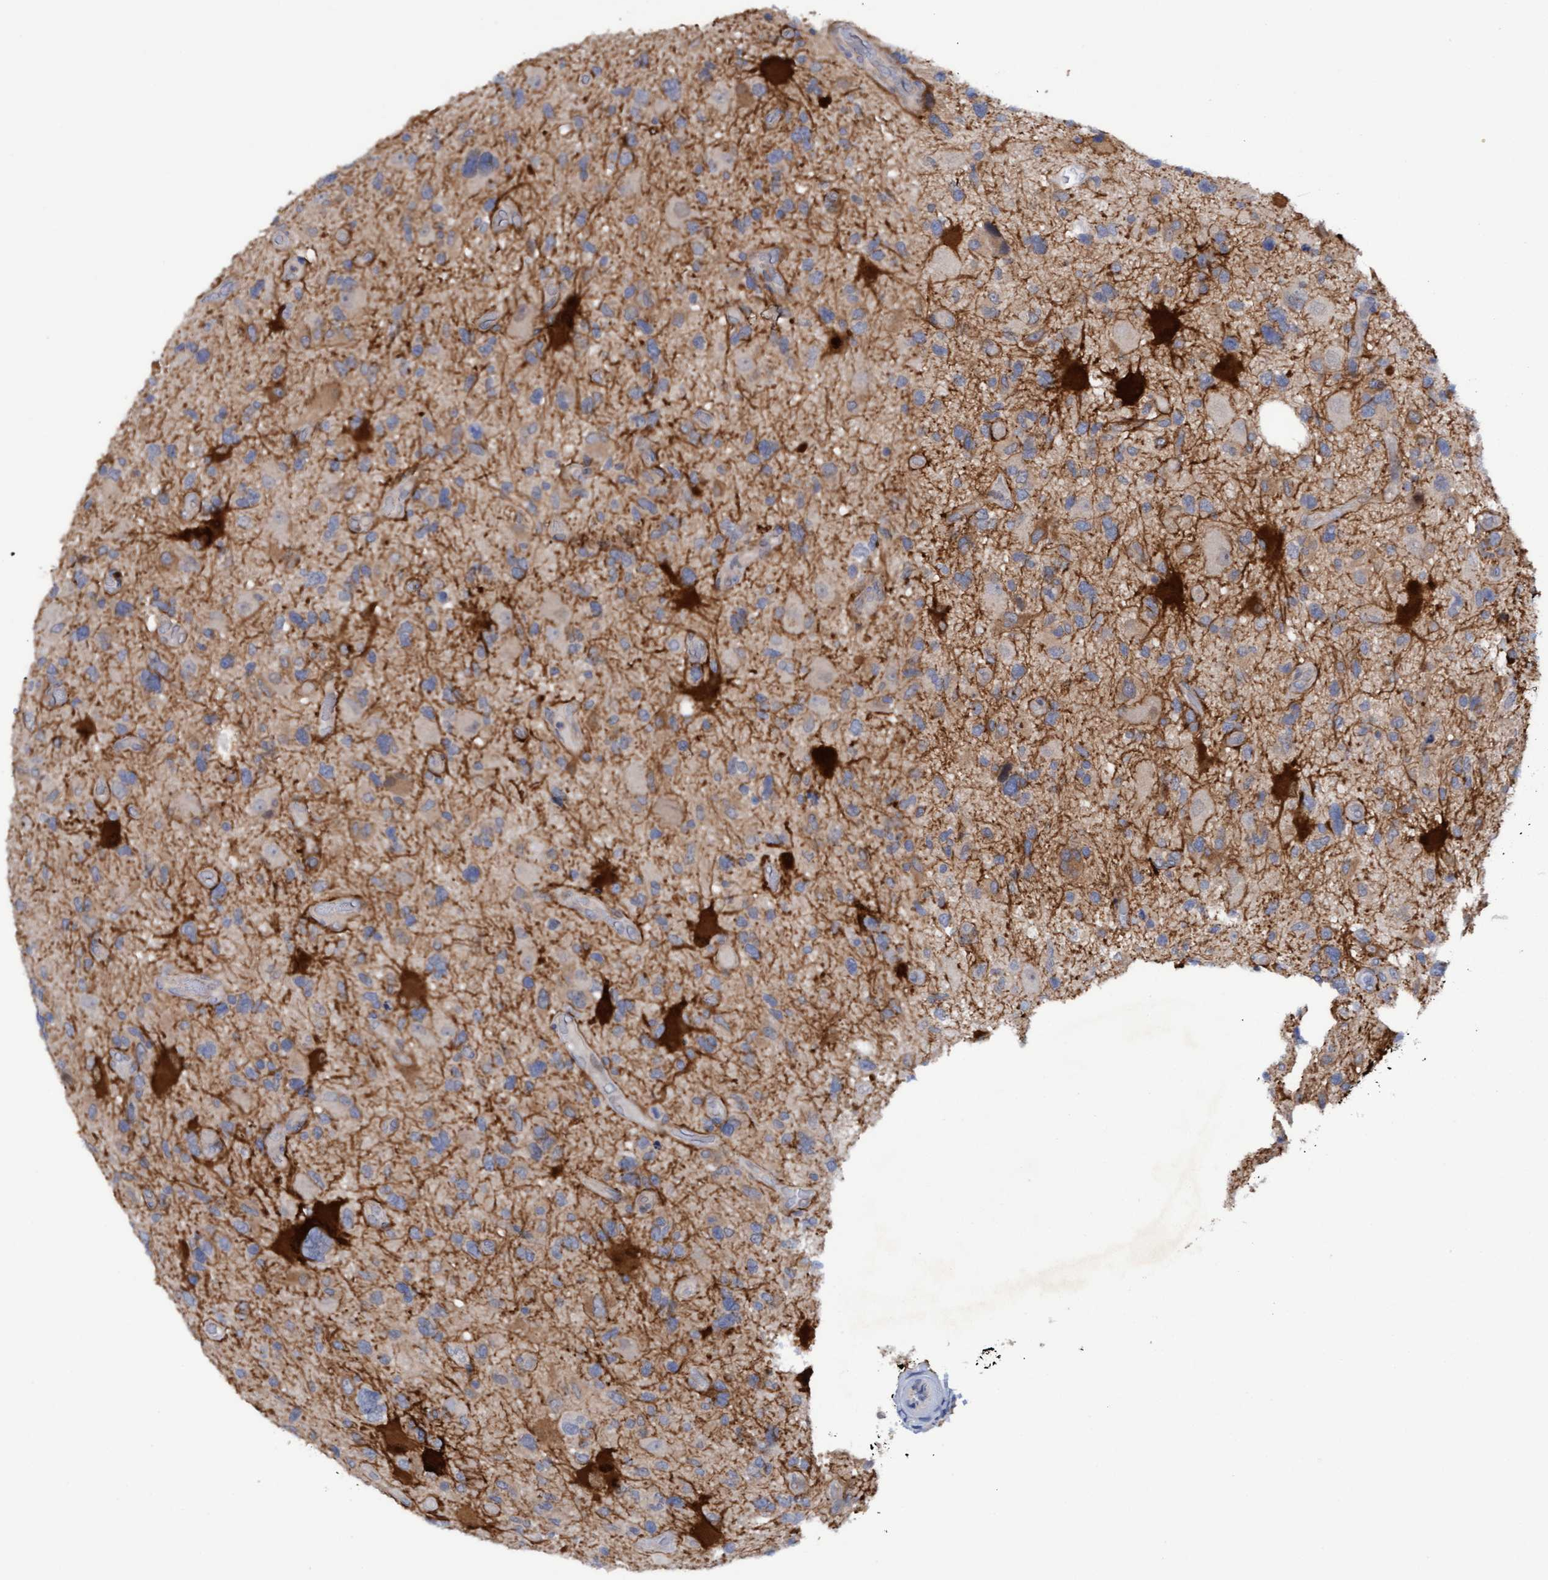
{"staining": {"intensity": "moderate", "quantity": "<25%", "location": "cytoplasmic/membranous"}, "tissue": "glioma", "cell_type": "Tumor cells", "image_type": "cancer", "snomed": [{"axis": "morphology", "description": "Glioma, malignant, High grade"}, {"axis": "topography", "description": "Brain"}], "caption": "Human glioma stained for a protein (brown) exhibits moderate cytoplasmic/membranous positive expression in about <25% of tumor cells.", "gene": "PLCD1", "patient": {"sex": "male", "age": 33}}